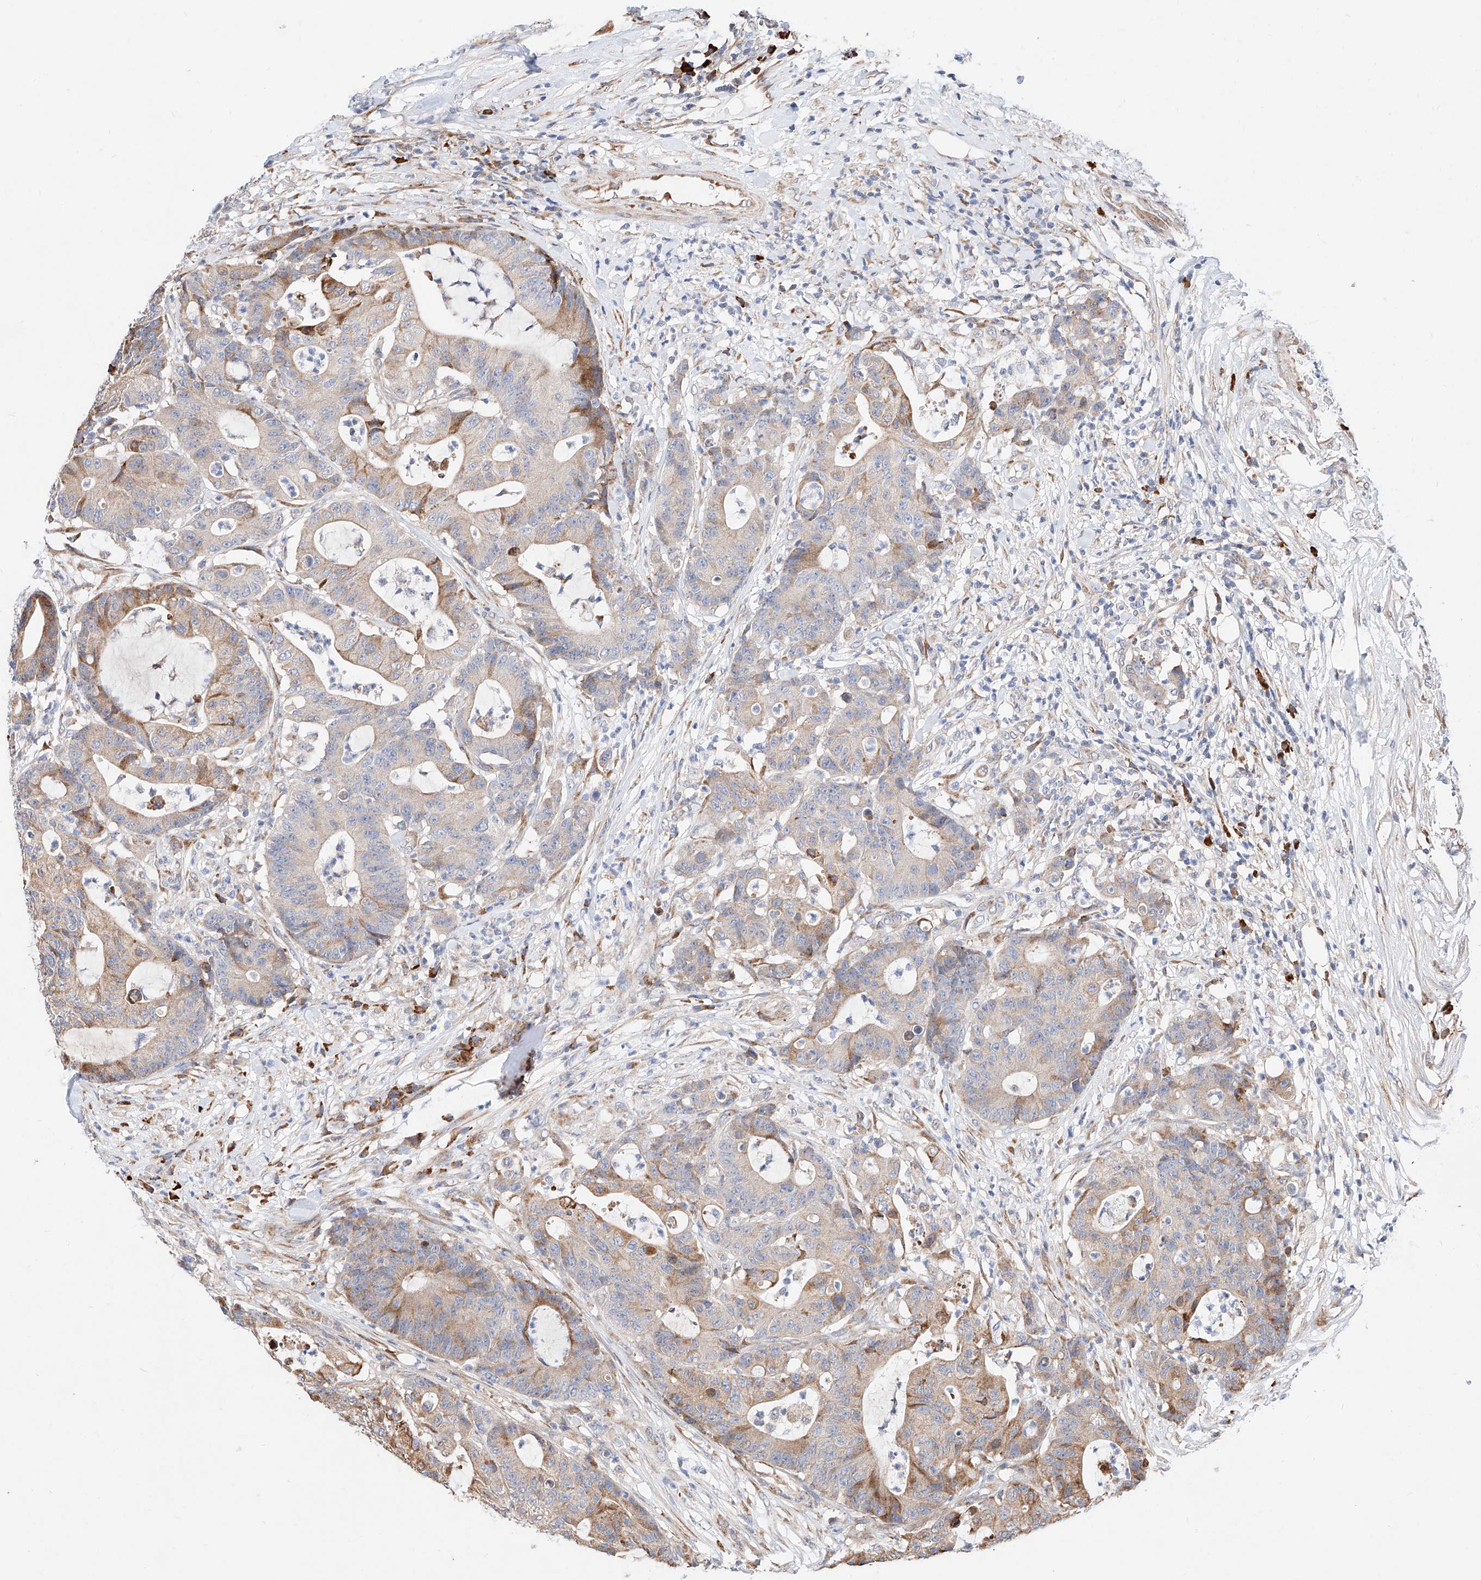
{"staining": {"intensity": "moderate", "quantity": "<25%", "location": "cytoplasmic/membranous"}, "tissue": "colorectal cancer", "cell_type": "Tumor cells", "image_type": "cancer", "snomed": [{"axis": "morphology", "description": "Adenocarcinoma, NOS"}, {"axis": "topography", "description": "Colon"}], "caption": "Colorectal cancer (adenocarcinoma) was stained to show a protein in brown. There is low levels of moderate cytoplasmic/membranous staining in approximately <25% of tumor cells.", "gene": "ATP9B", "patient": {"sex": "female", "age": 84}}